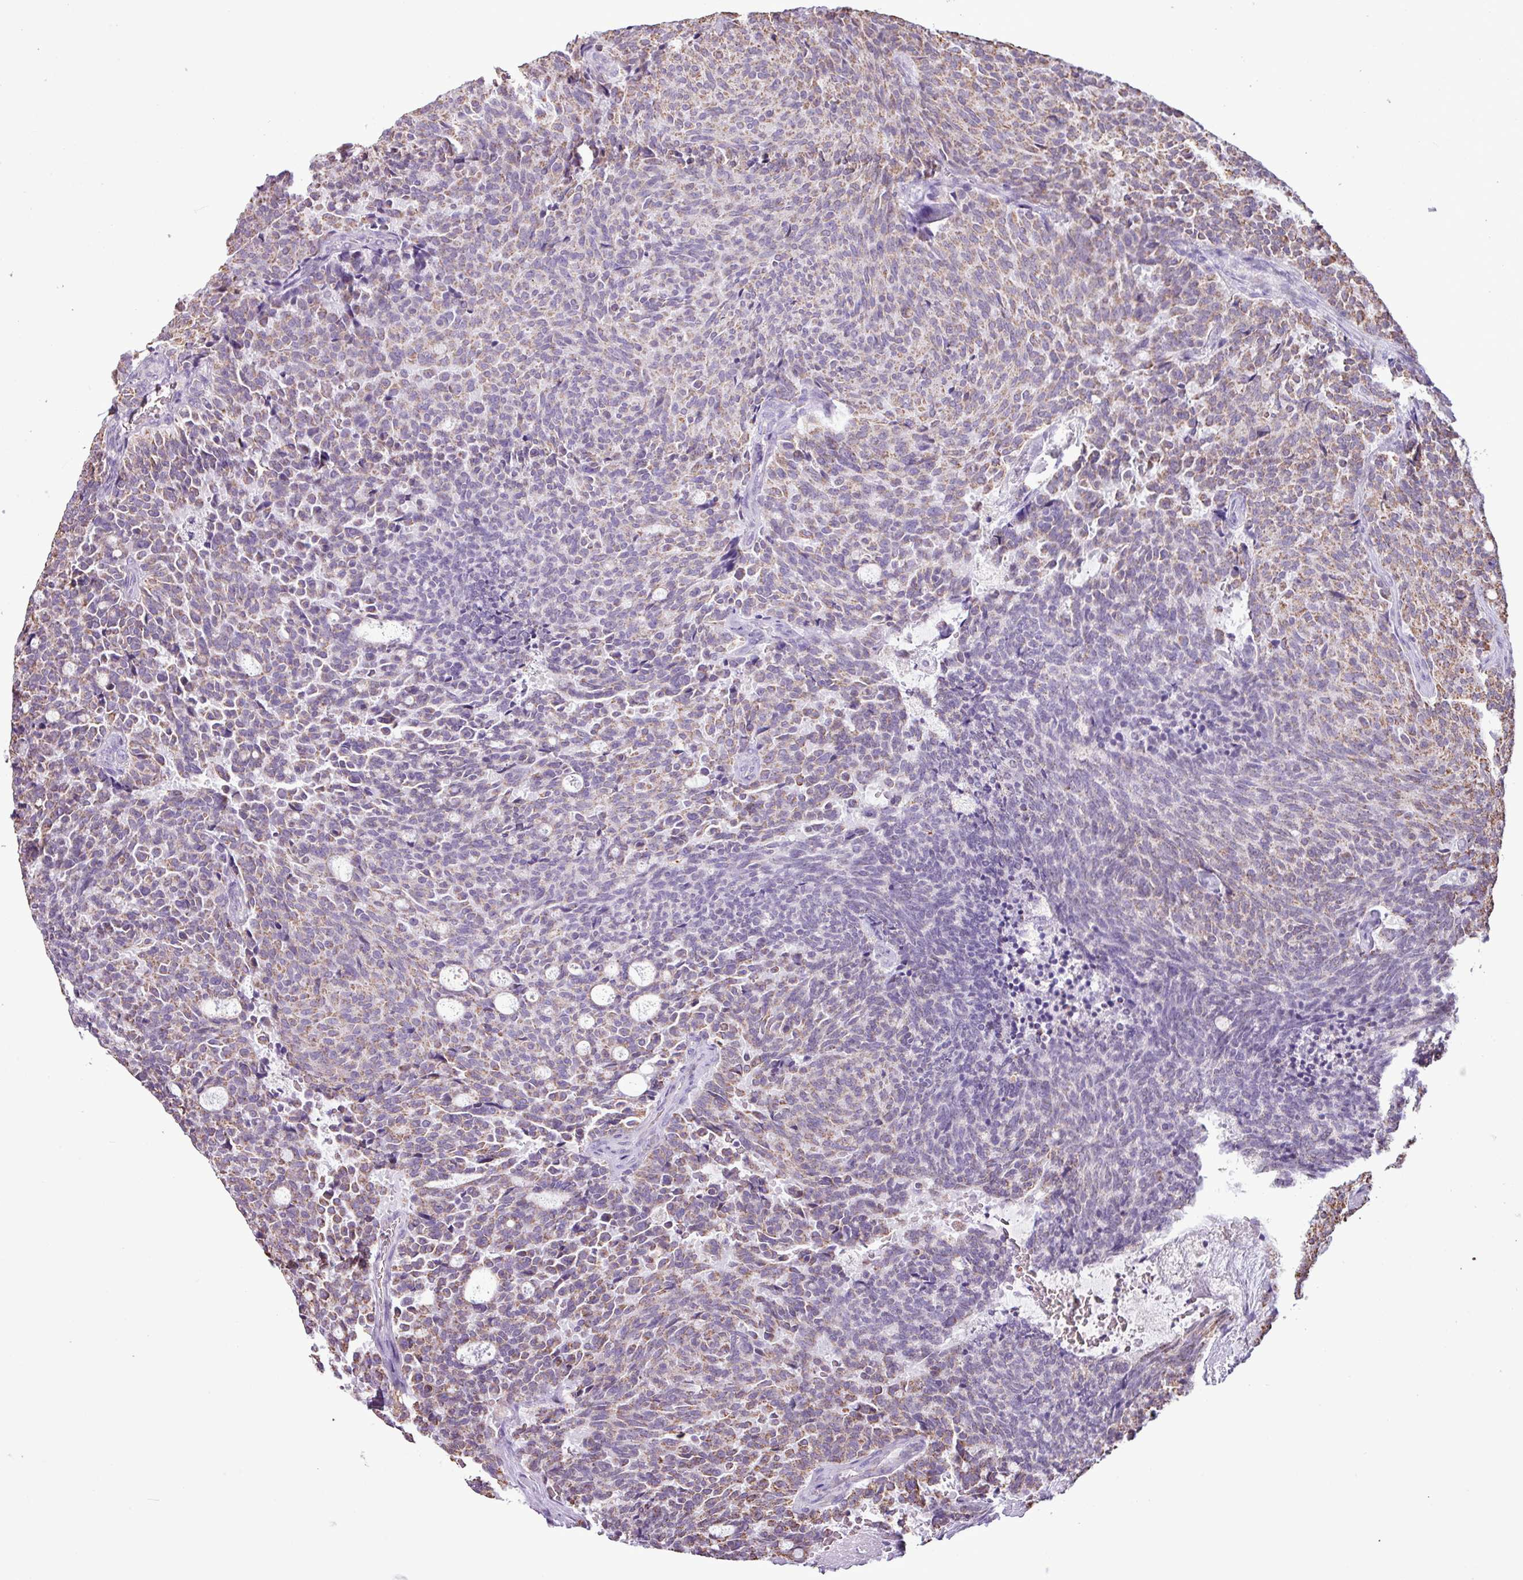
{"staining": {"intensity": "moderate", "quantity": "<25%", "location": "cytoplasmic/membranous"}, "tissue": "carcinoid", "cell_type": "Tumor cells", "image_type": "cancer", "snomed": [{"axis": "morphology", "description": "Carcinoid, malignant, NOS"}, {"axis": "topography", "description": "Pancreas"}], "caption": "Moderate cytoplasmic/membranous staining for a protein is seen in about <25% of tumor cells of carcinoid using immunohistochemistry.", "gene": "ALG8", "patient": {"sex": "female", "age": 54}}